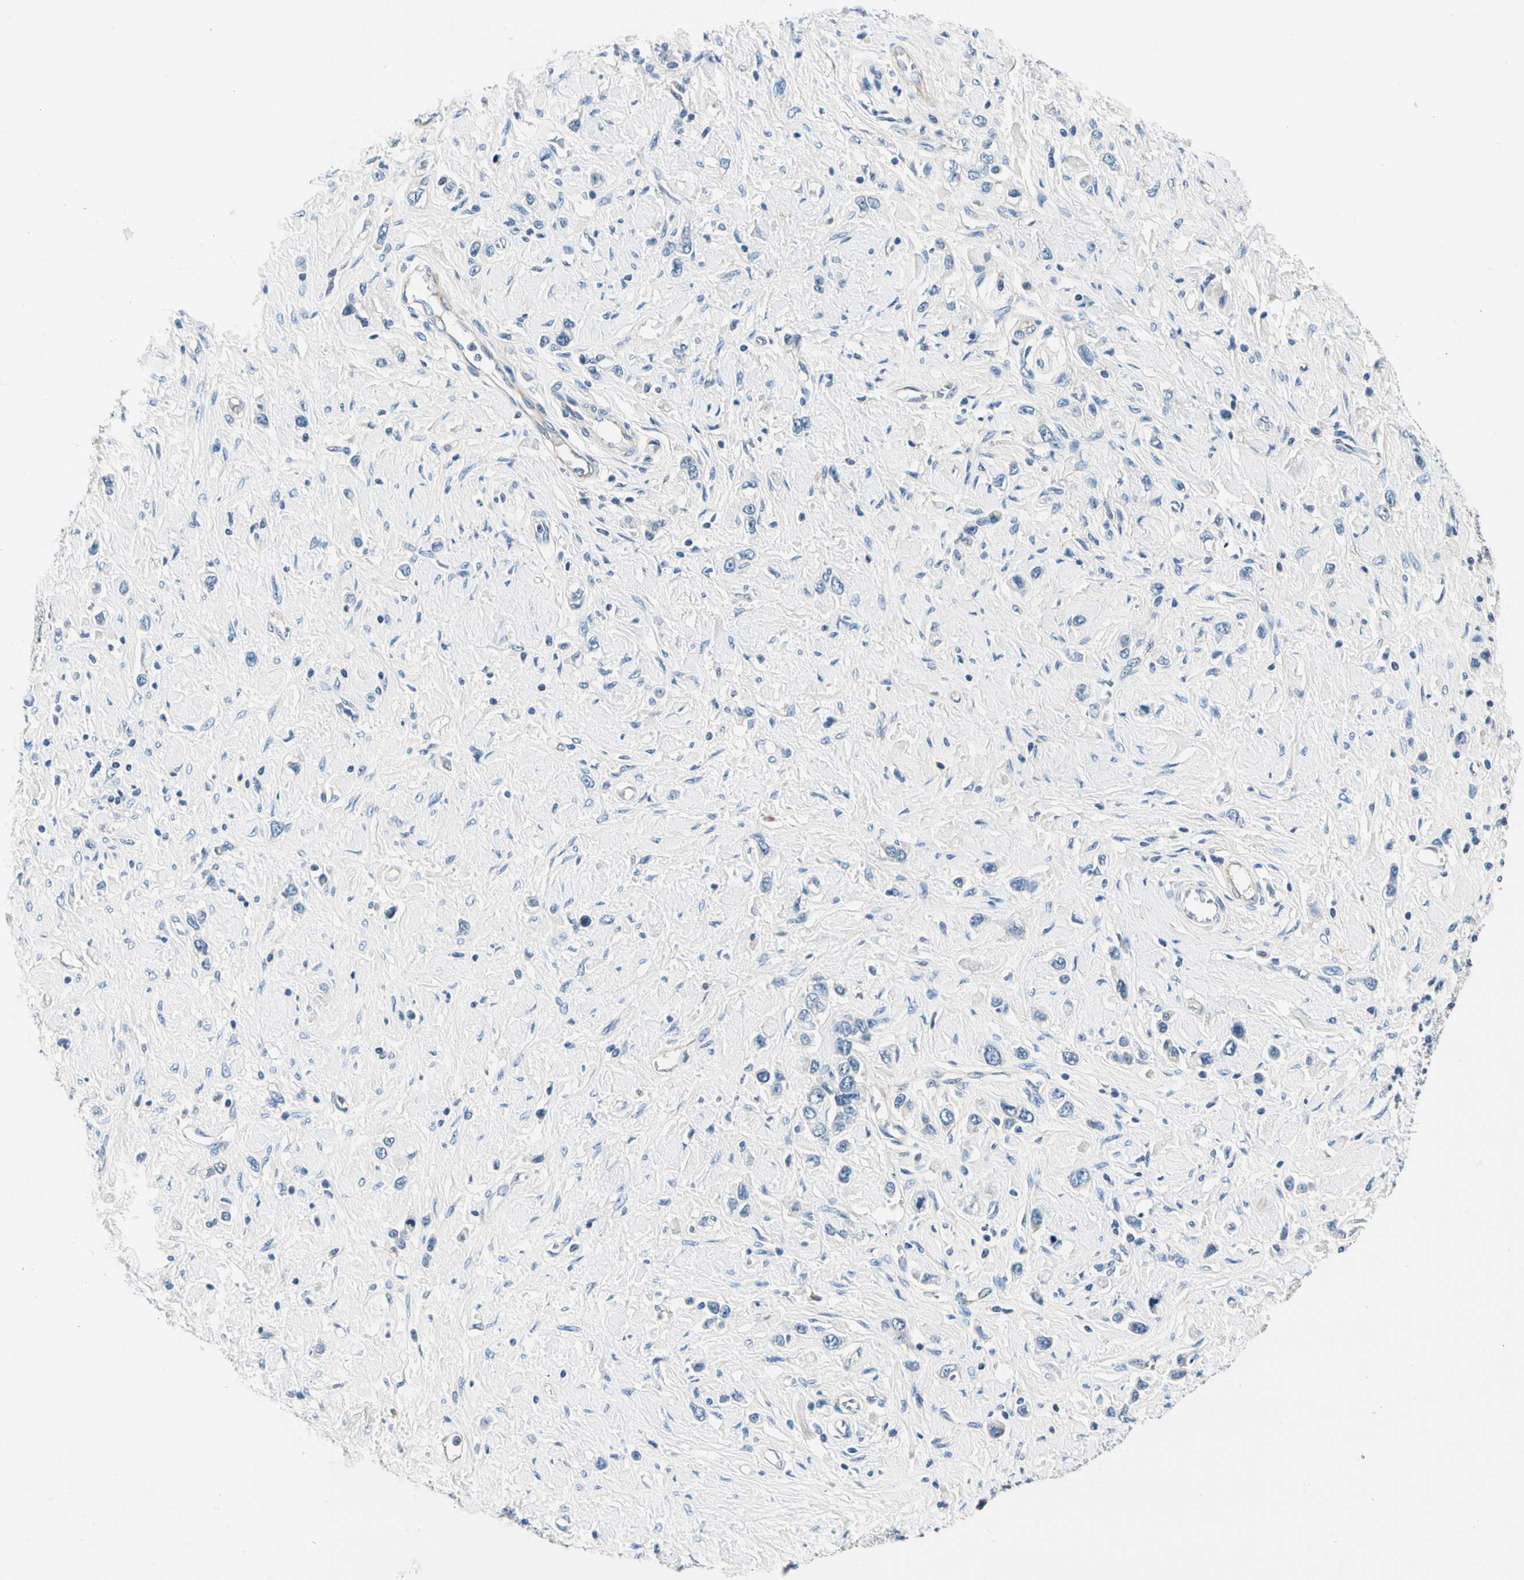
{"staining": {"intensity": "negative", "quantity": "none", "location": "none"}, "tissue": "stomach cancer", "cell_type": "Tumor cells", "image_type": "cancer", "snomed": [{"axis": "morphology", "description": "Normal tissue, NOS"}, {"axis": "morphology", "description": "Adenocarcinoma, NOS"}, {"axis": "topography", "description": "Stomach, upper"}, {"axis": "topography", "description": "Stomach"}], "caption": "Immunohistochemistry (IHC) photomicrograph of neoplastic tissue: human stomach cancer stained with DAB reveals no significant protein expression in tumor cells.", "gene": "TGFBR3", "patient": {"sex": "female", "age": 65}}